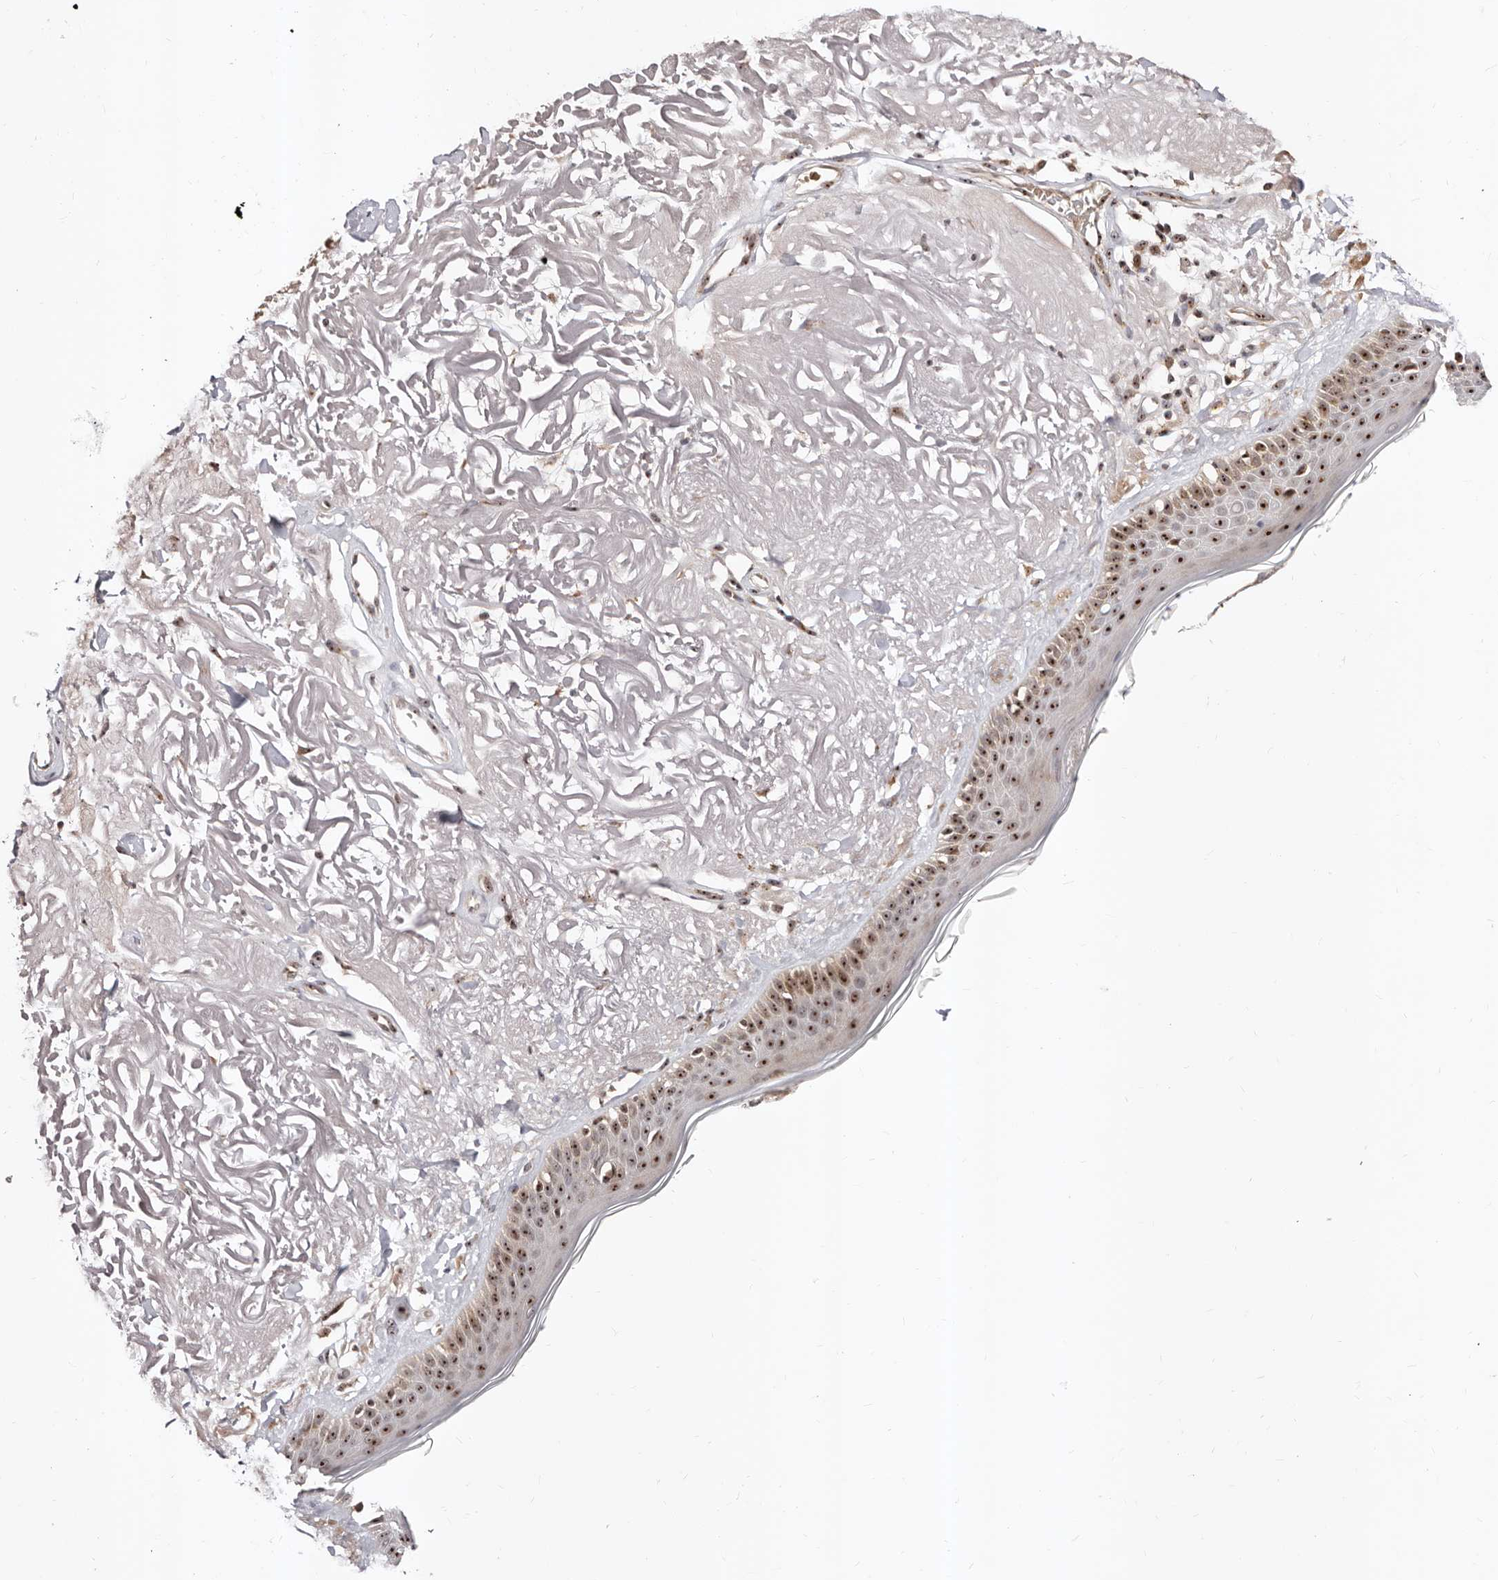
{"staining": {"intensity": "moderate", "quantity": ">75%", "location": "nuclear"}, "tissue": "skin", "cell_type": "Fibroblasts", "image_type": "normal", "snomed": [{"axis": "morphology", "description": "Normal tissue, NOS"}, {"axis": "topography", "description": "Skin"}, {"axis": "topography", "description": "Skeletal muscle"}], "caption": "An image of human skin stained for a protein reveals moderate nuclear brown staining in fibroblasts.", "gene": "APOL6", "patient": {"sex": "male", "age": 83}}